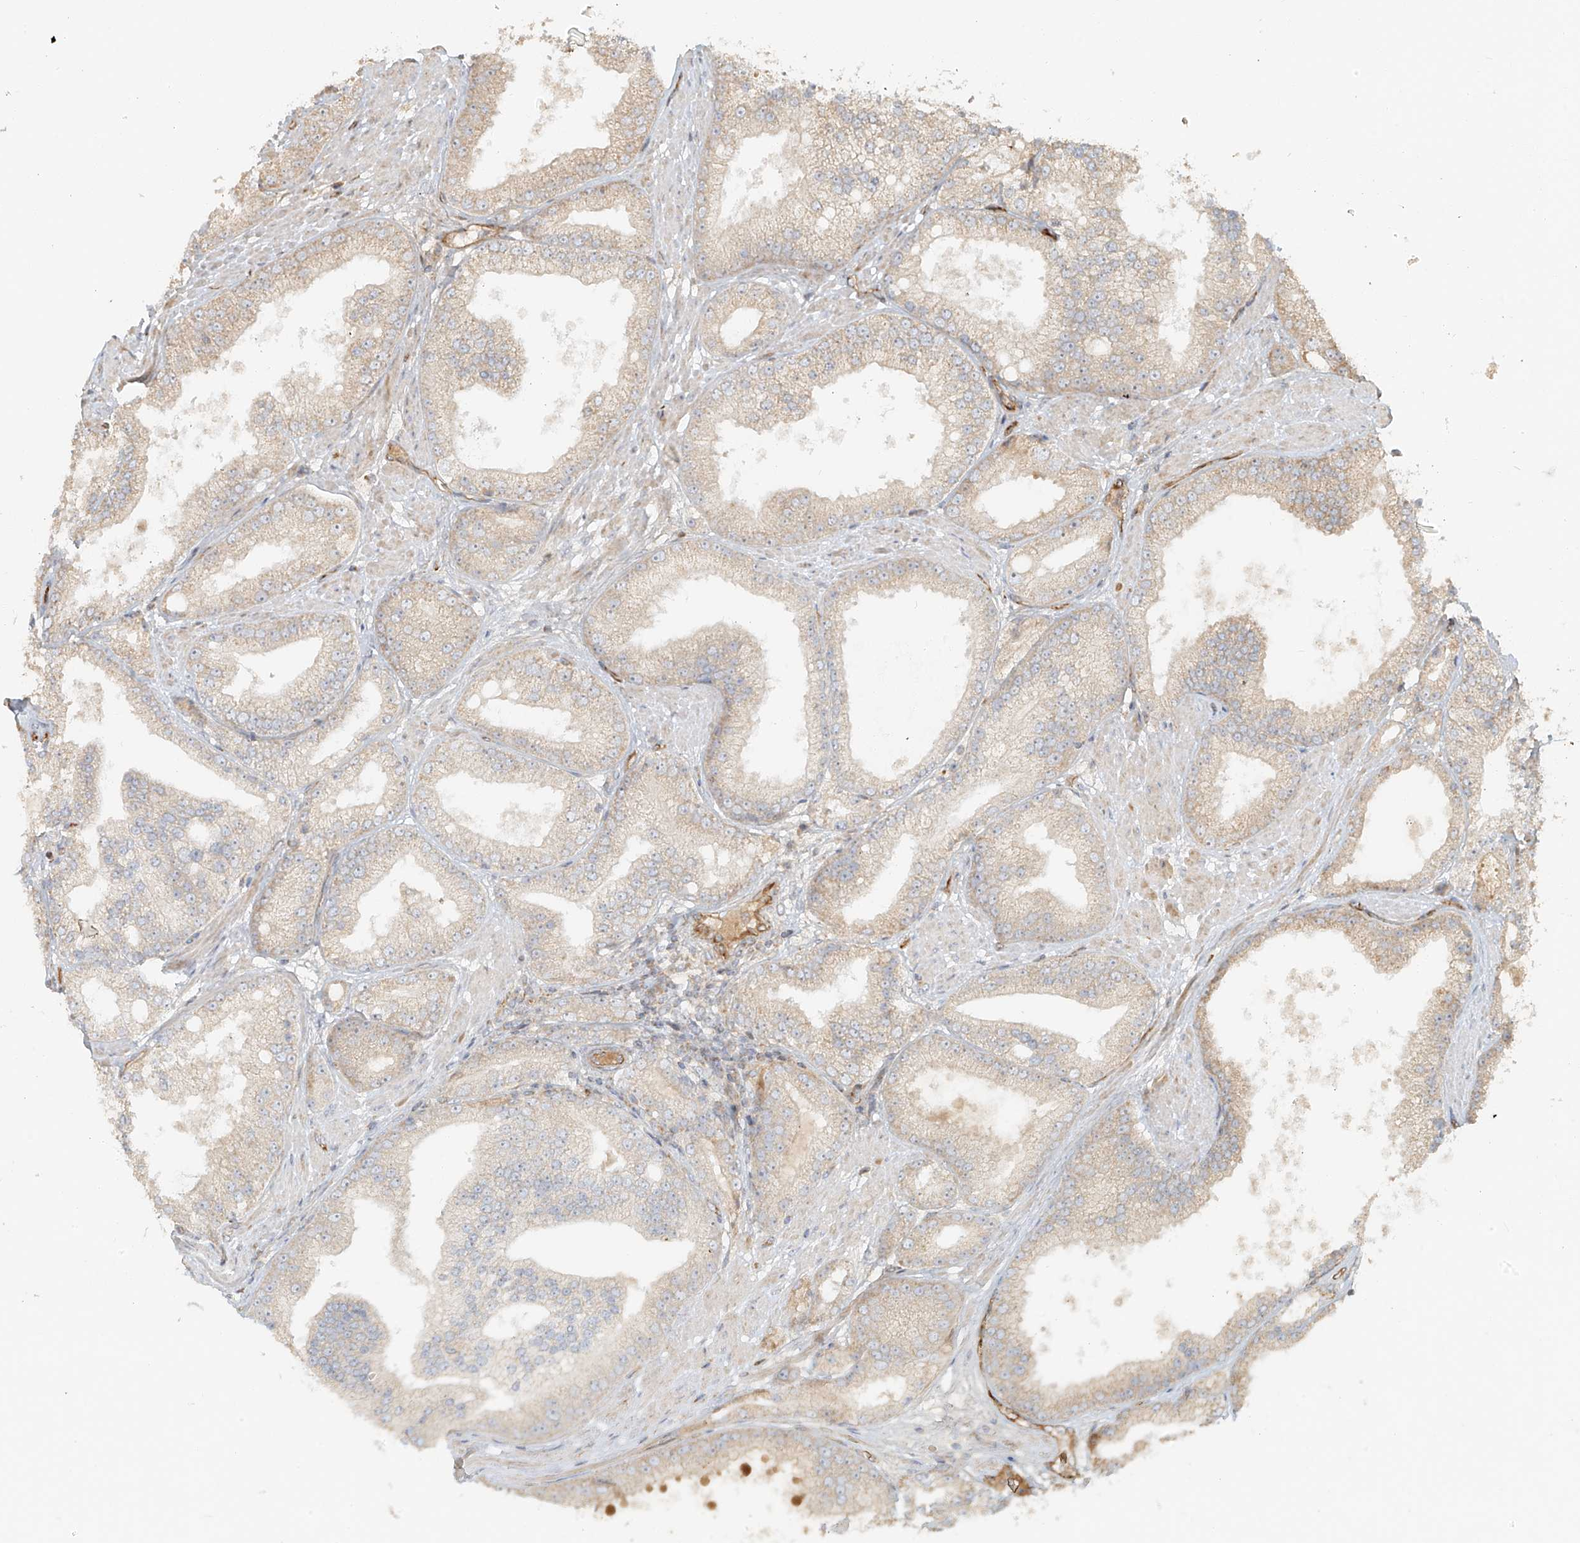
{"staining": {"intensity": "negative", "quantity": "none", "location": "none"}, "tissue": "prostate cancer", "cell_type": "Tumor cells", "image_type": "cancer", "snomed": [{"axis": "morphology", "description": "Adenocarcinoma, Low grade"}, {"axis": "topography", "description": "Prostate"}], "caption": "DAB immunohistochemical staining of human adenocarcinoma (low-grade) (prostate) displays no significant staining in tumor cells. (Stains: DAB IHC with hematoxylin counter stain, Microscopy: brightfield microscopy at high magnification).", "gene": "MIPEP", "patient": {"sex": "male", "age": 67}}